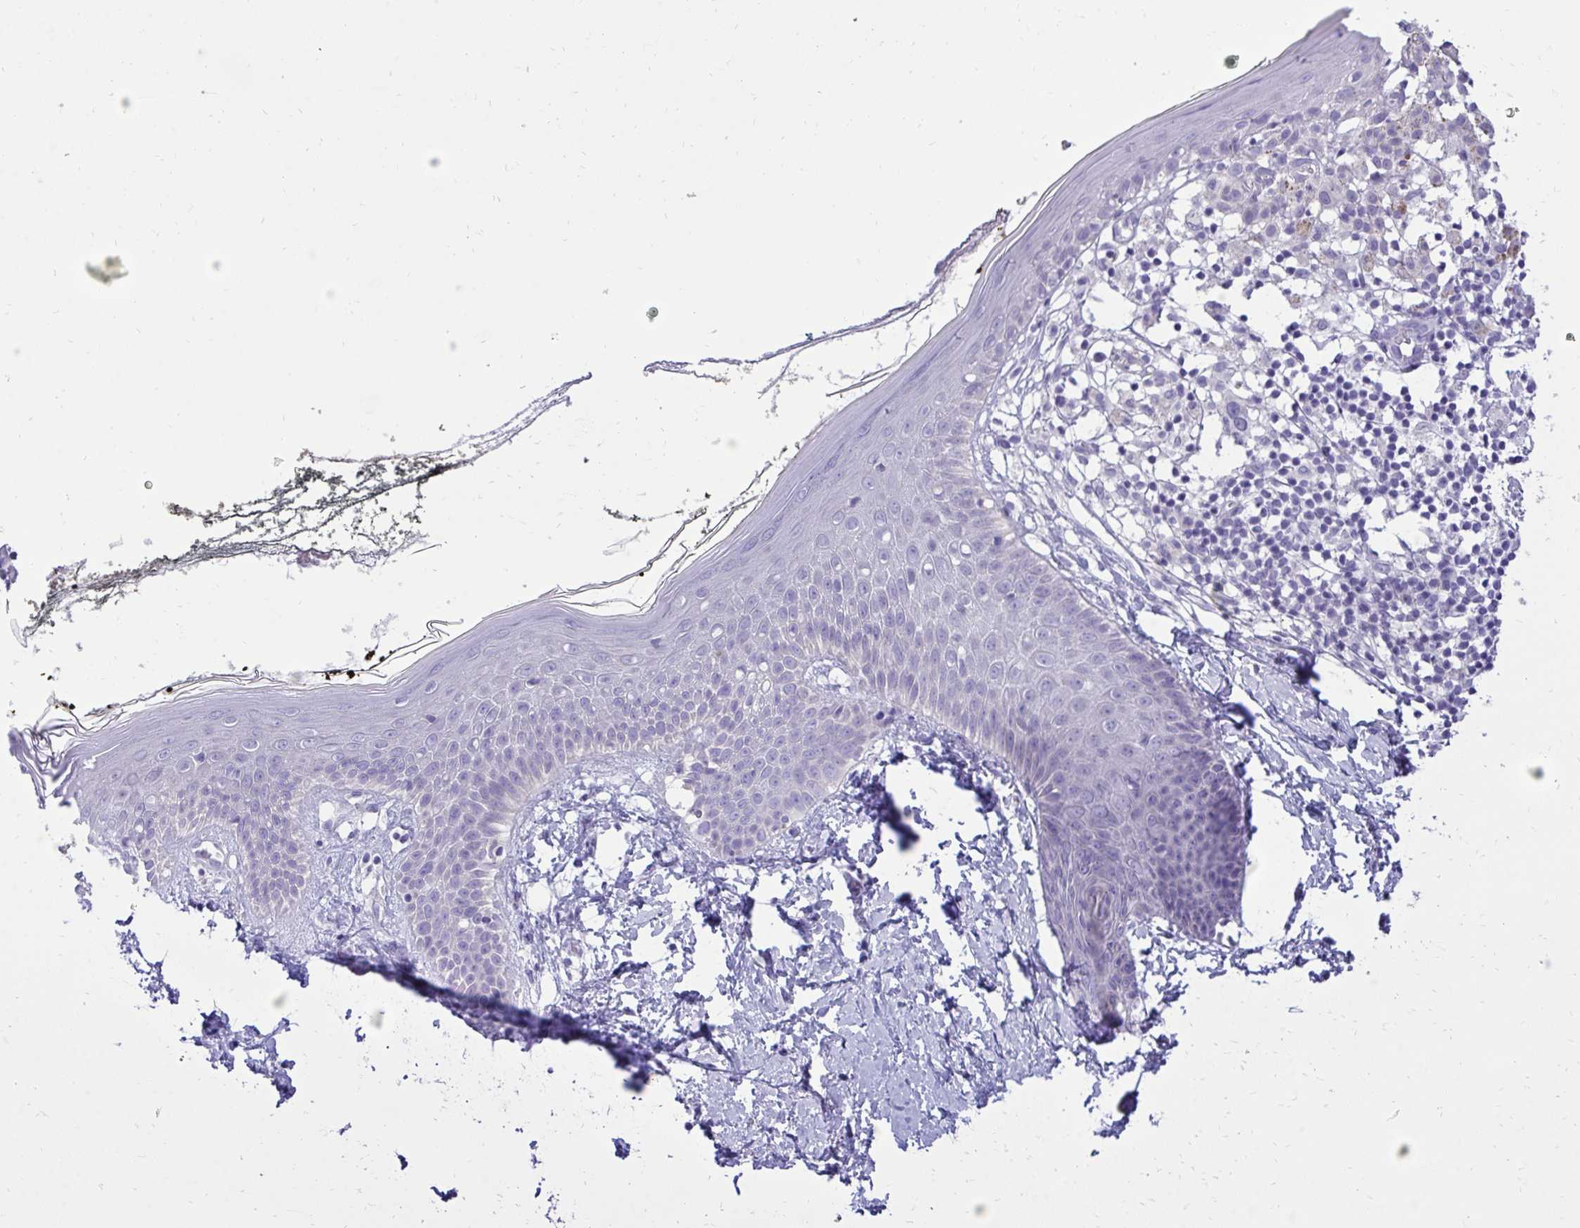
{"staining": {"intensity": "negative", "quantity": "none", "location": "none"}, "tissue": "skin", "cell_type": "Fibroblasts", "image_type": "normal", "snomed": [{"axis": "morphology", "description": "Normal tissue, NOS"}, {"axis": "topography", "description": "Skin"}], "caption": "An image of human skin is negative for staining in fibroblasts. (Brightfield microscopy of DAB (3,3'-diaminobenzidine) IHC at high magnification).", "gene": "TMCO5A", "patient": {"sex": "female", "age": 34}}